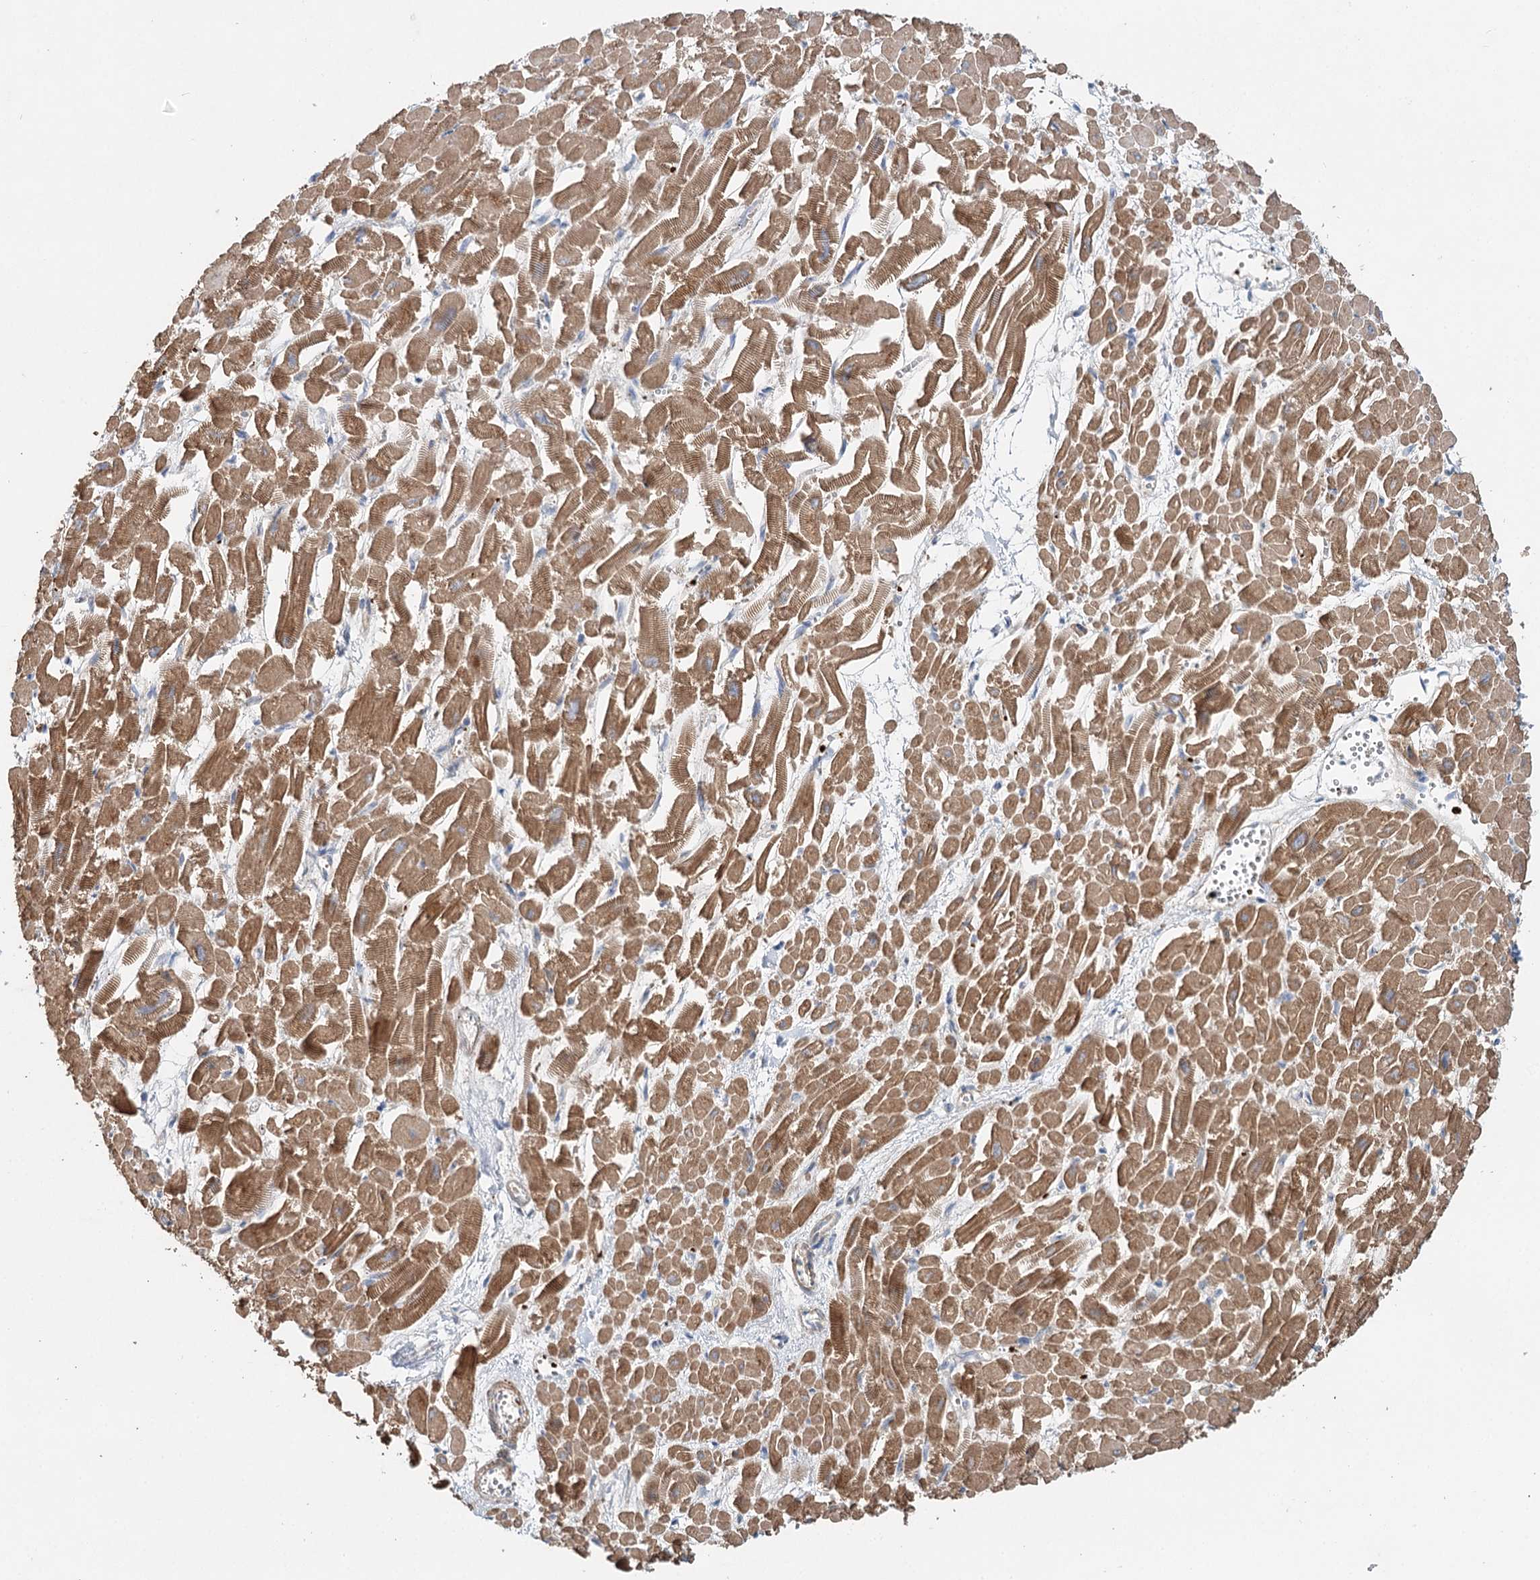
{"staining": {"intensity": "moderate", "quantity": ">75%", "location": "cytoplasmic/membranous"}, "tissue": "heart muscle", "cell_type": "Cardiomyocytes", "image_type": "normal", "snomed": [{"axis": "morphology", "description": "Normal tissue, NOS"}, {"axis": "topography", "description": "Heart"}], "caption": "Protein analysis of normal heart muscle reveals moderate cytoplasmic/membranous staining in approximately >75% of cardiomyocytes. (IHC, brightfield microscopy, high magnification).", "gene": "ALKBH8", "patient": {"sex": "male", "age": 54}}